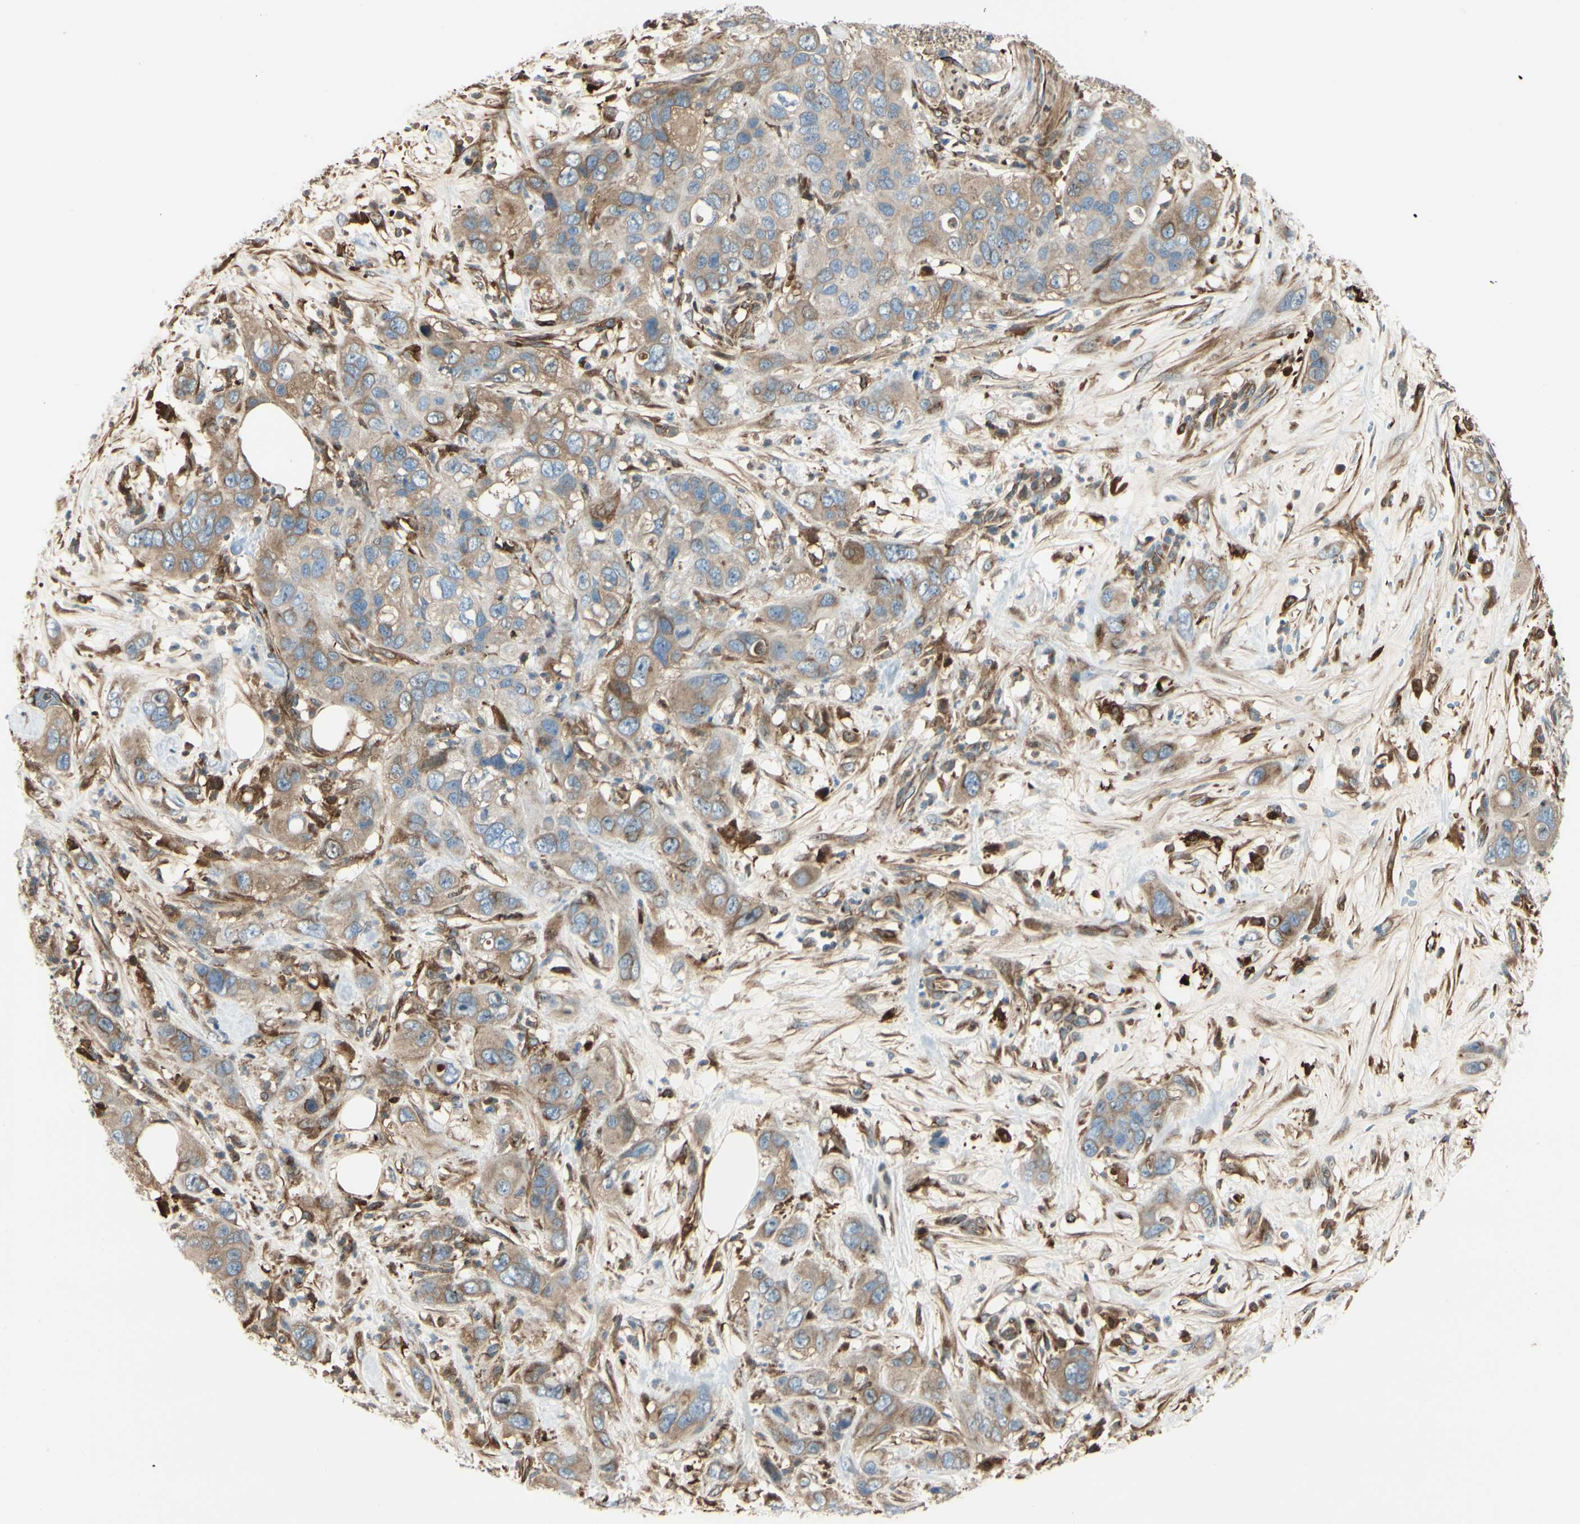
{"staining": {"intensity": "weak", "quantity": ">75%", "location": "cytoplasmic/membranous"}, "tissue": "pancreatic cancer", "cell_type": "Tumor cells", "image_type": "cancer", "snomed": [{"axis": "morphology", "description": "Adenocarcinoma, NOS"}, {"axis": "topography", "description": "Pancreas"}], "caption": "Pancreatic cancer tissue reveals weak cytoplasmic/membranous positivity in about >75% of tumor cells The protein of interest is shown in brown color, while the nuclei are stained blue.", "gene": "FTH1", "patient": {"sex": "female", "age": 71}}